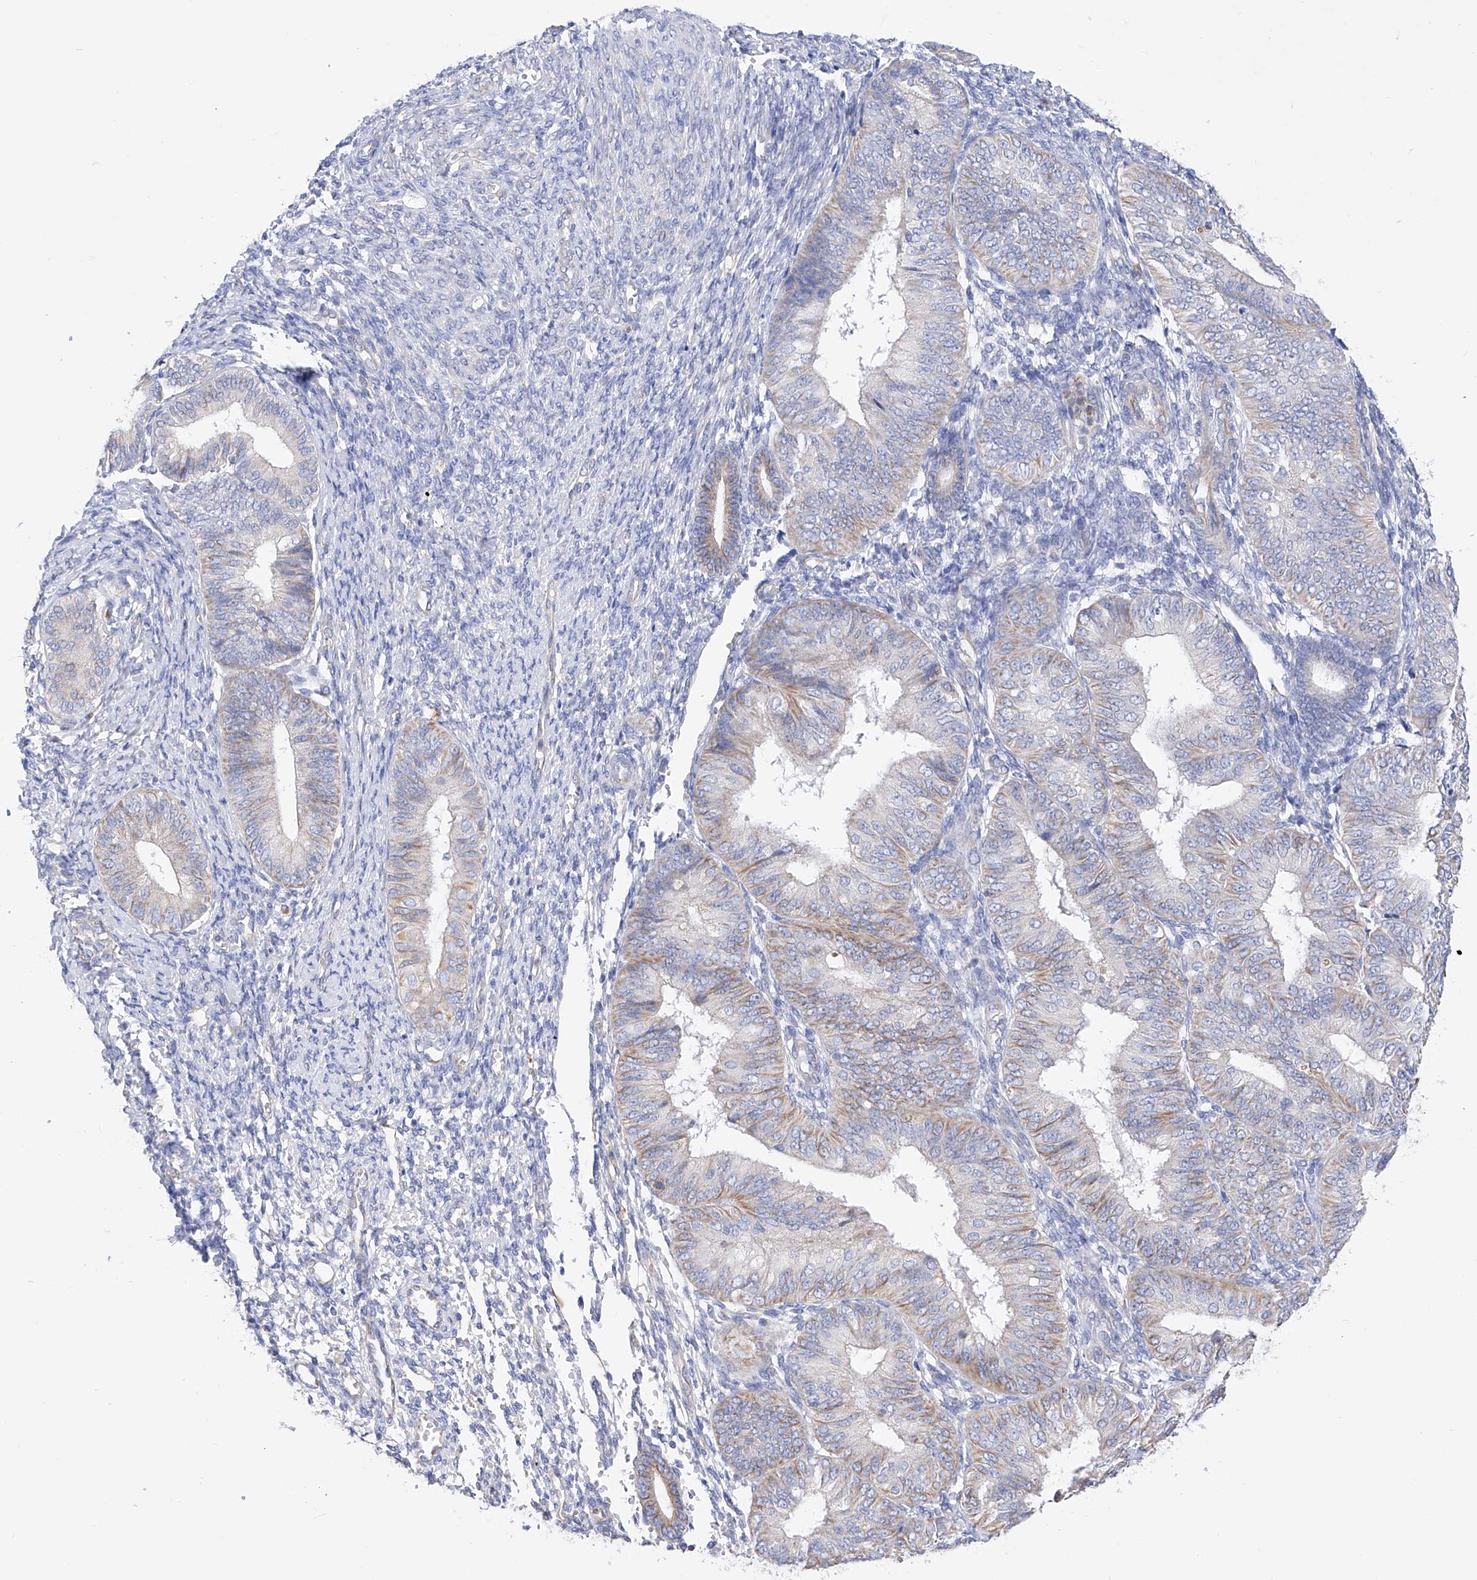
{"staining": {"intensity": "weak", "quantity": "25%-75%", "location": "cytoplasmic/membranous"}, "tissue": "endometrial cancer", "cell_type": "Tumor cells", "image_type": "cancer", "snomed": [{"axis": "morphology", "description": "Adenocarcinoma, NOS"}, {"axis": "topography", "description": "Endometrium"}], "caption": "Protein staining reveals weak cytoplasmic/membranous staining in approximately 25%-75% of tumor cells in endometrial adenocarcinoma. The protein is shown in brown color, while the nuclei are stained blue.", "gene": "FLG", "patient": {"sex": "female", "age": 58}}